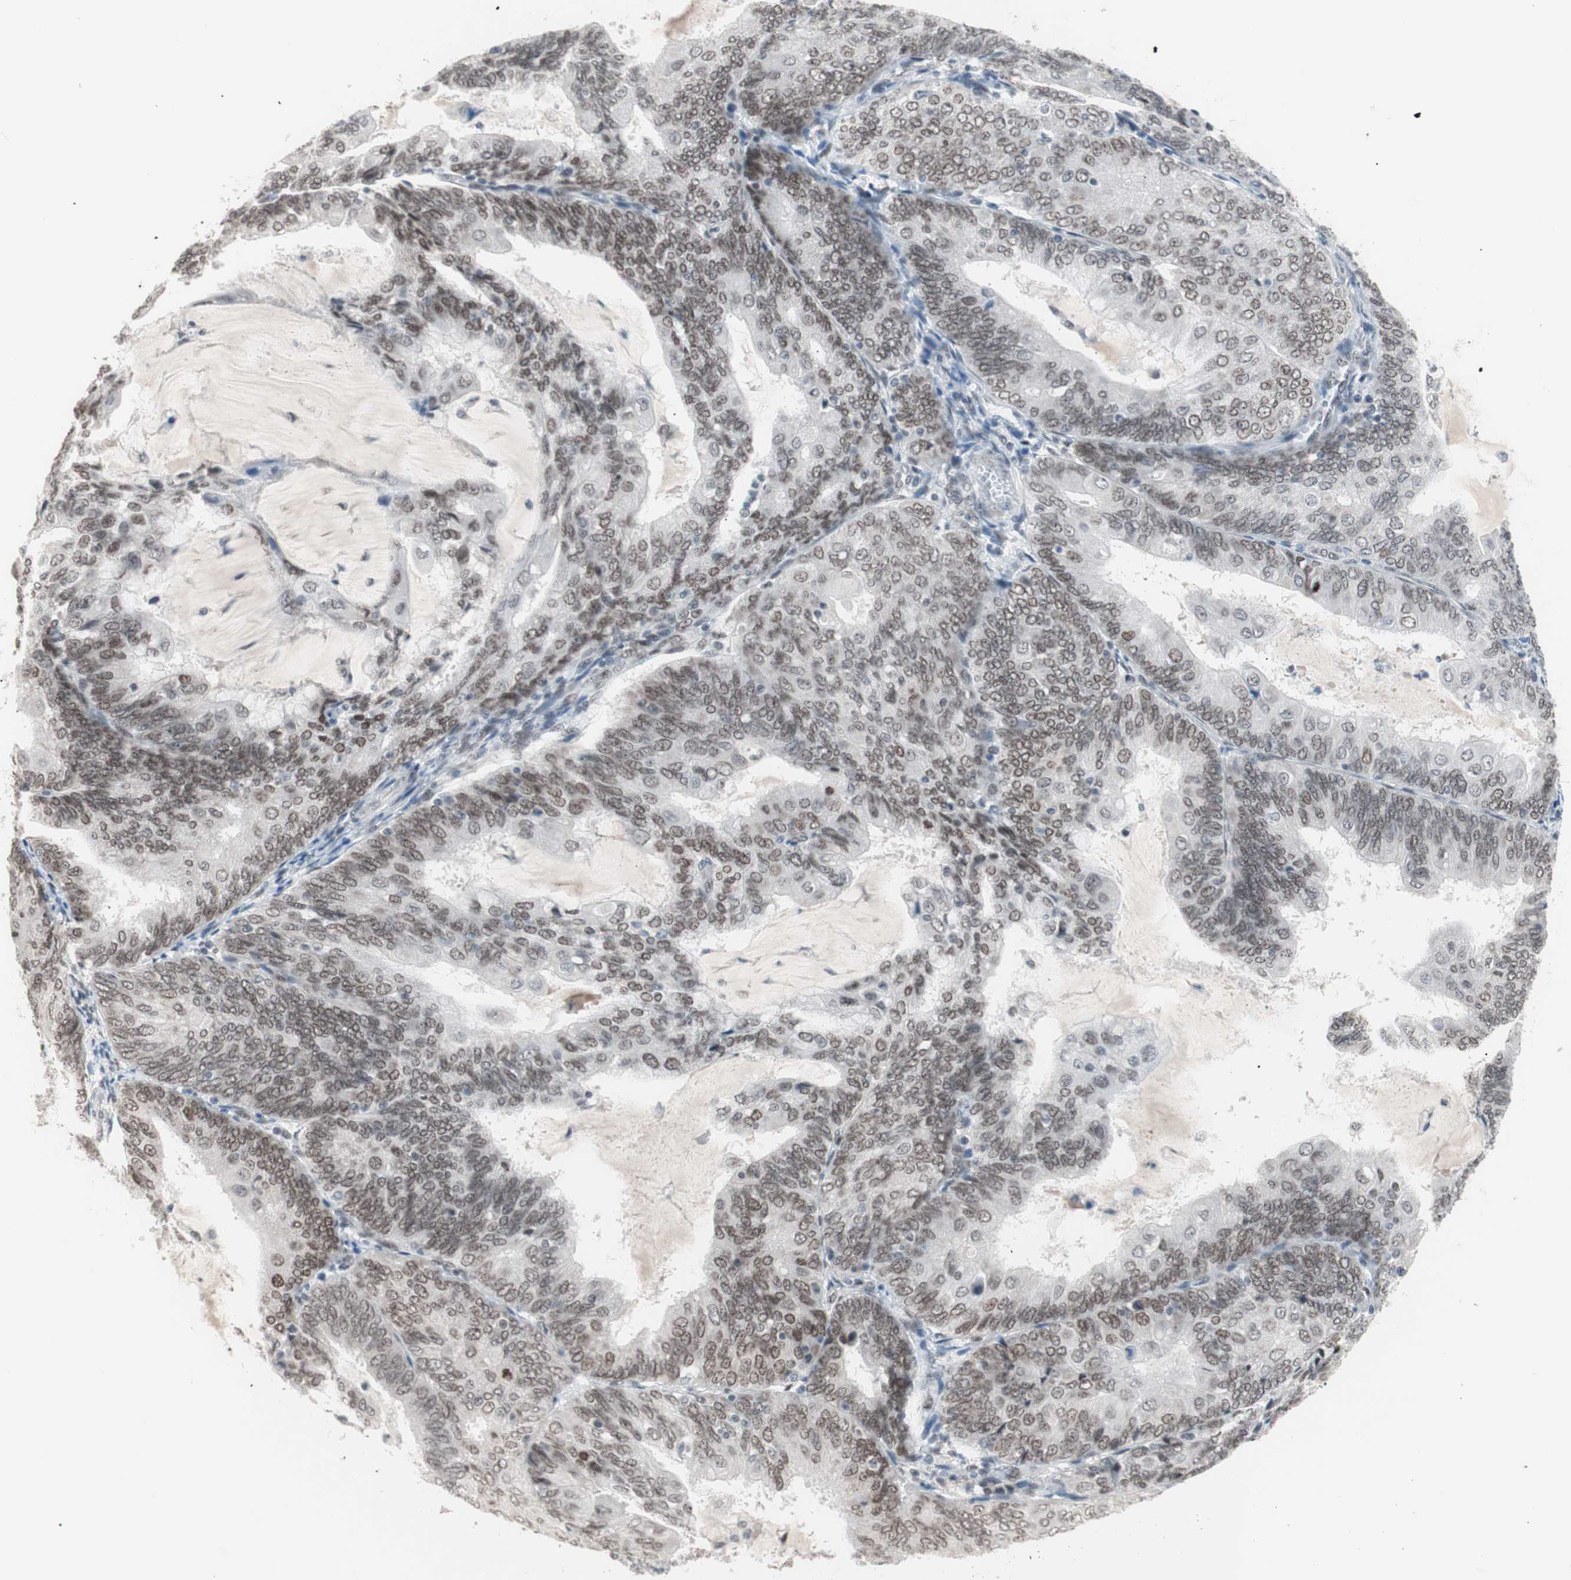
{"staining": {"intensity": "weak", "quantity": ">75%", "location": "nuclear"}, "tissue": "endometrial cancer", "cell_type": "Tumor cells", "image_type": "cancer", "snomed": [{"axis": "morphology", "description": "Adenocarcinoma, NOS"}, {"axis": "topography", "description": "Endometrium"}], "caption": "Human endometrial adenocarcinoma stained with a protein marker demonstrates weak staining in tumor cells.", "gene": "LIG3", "patient": {"sex": "female", "age": 81}}